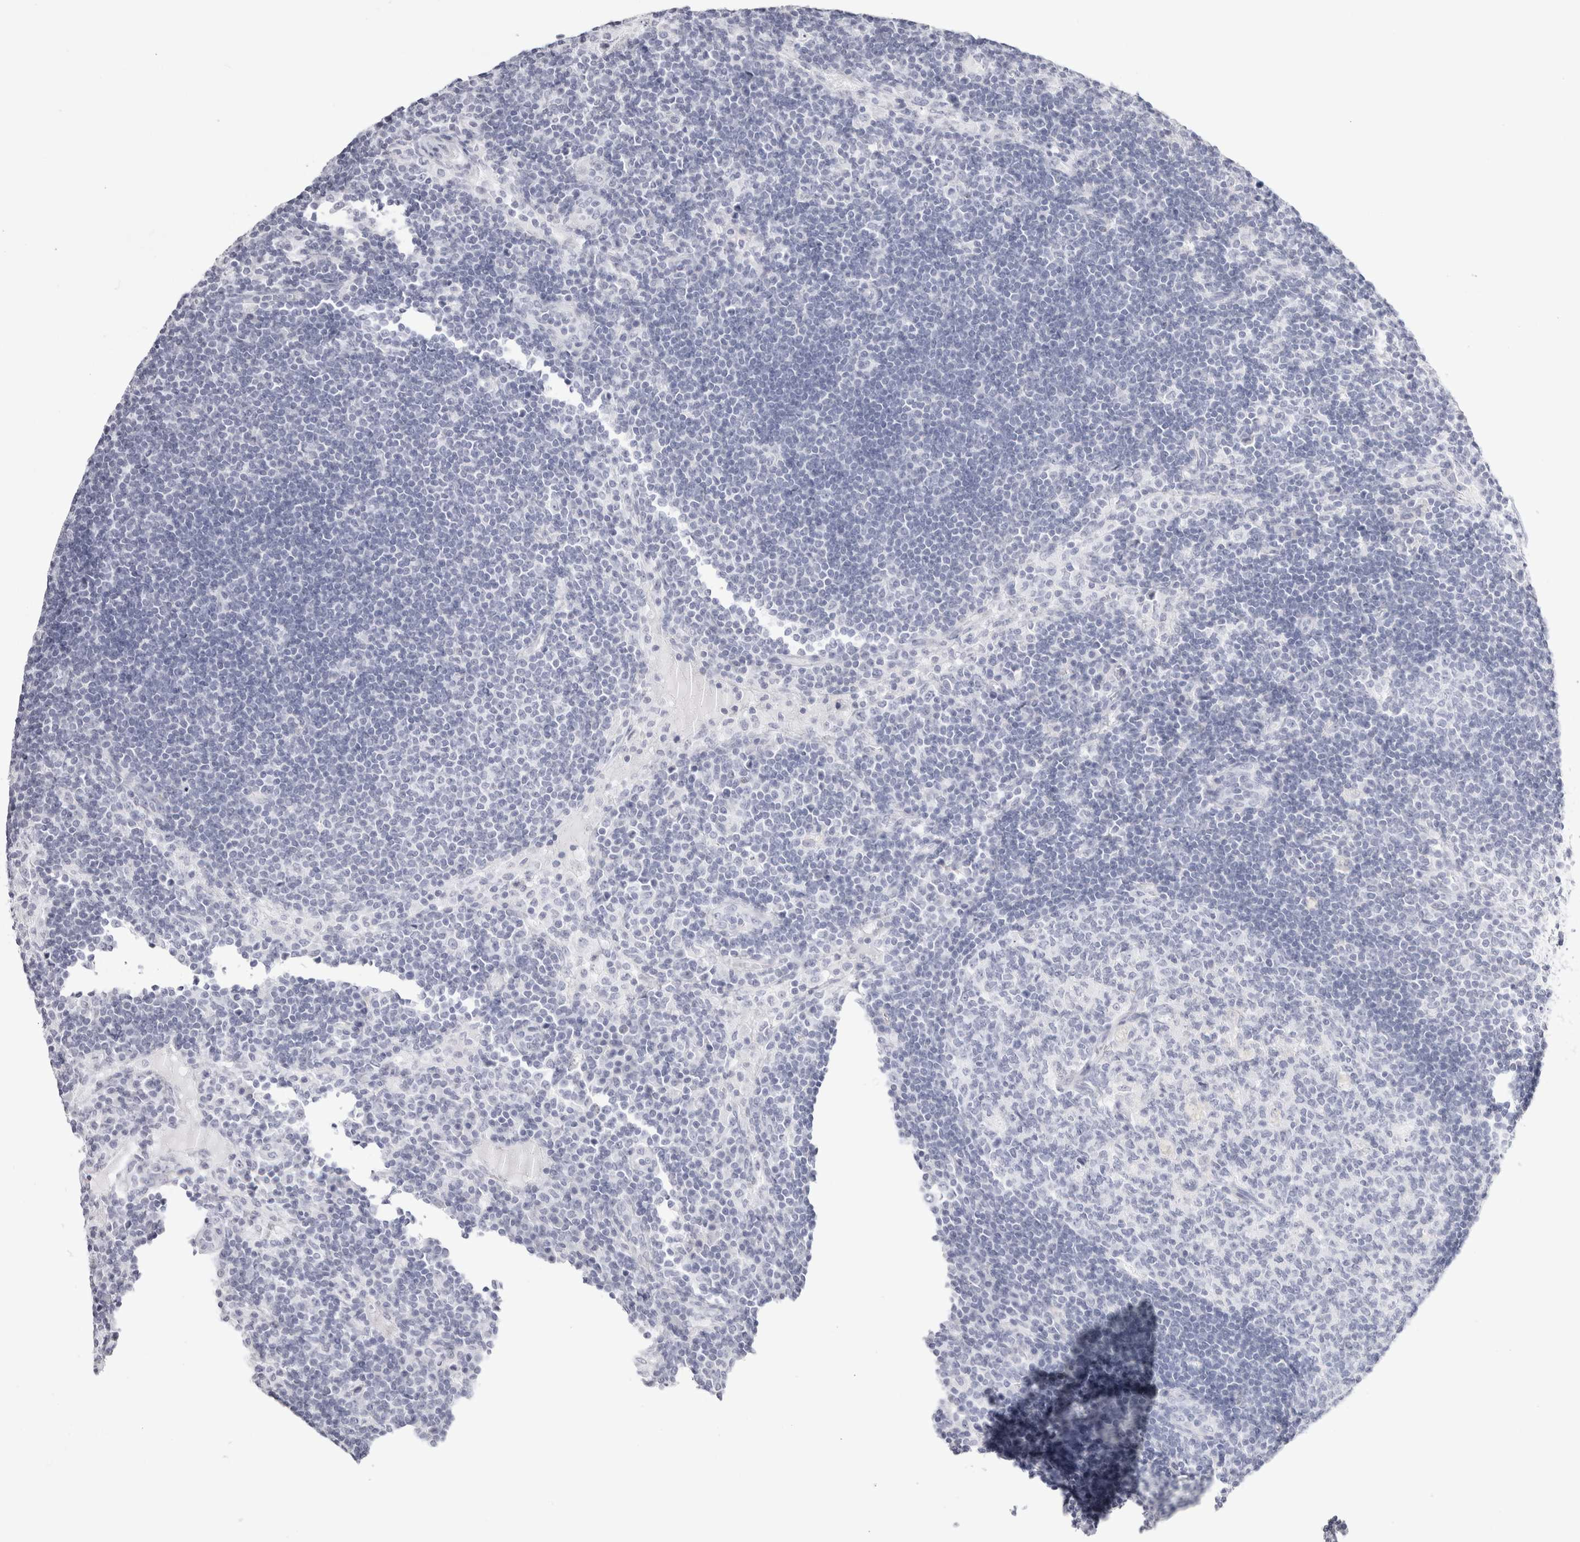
{"staining": {"intensity": "negative", "quantity": "none", "location": "none"}, "tissue": "lymph node", "cell_type": "Germinal center cells", "image_type": "normal", "snomed": [{"axis": "morphology", "description": "Normal tissue, NOS"}, {"axis": "topography", "description": "Lymph node"}], "caption": "Immunohistochemical staining of unremarkable human lymph node reveals no significant expression in germinal center cells. (DAB immunohistochemistry with hematoxylin counter stain).", "gene": "GARIN1A", "patient": {"sex": "female", "age": 53}}